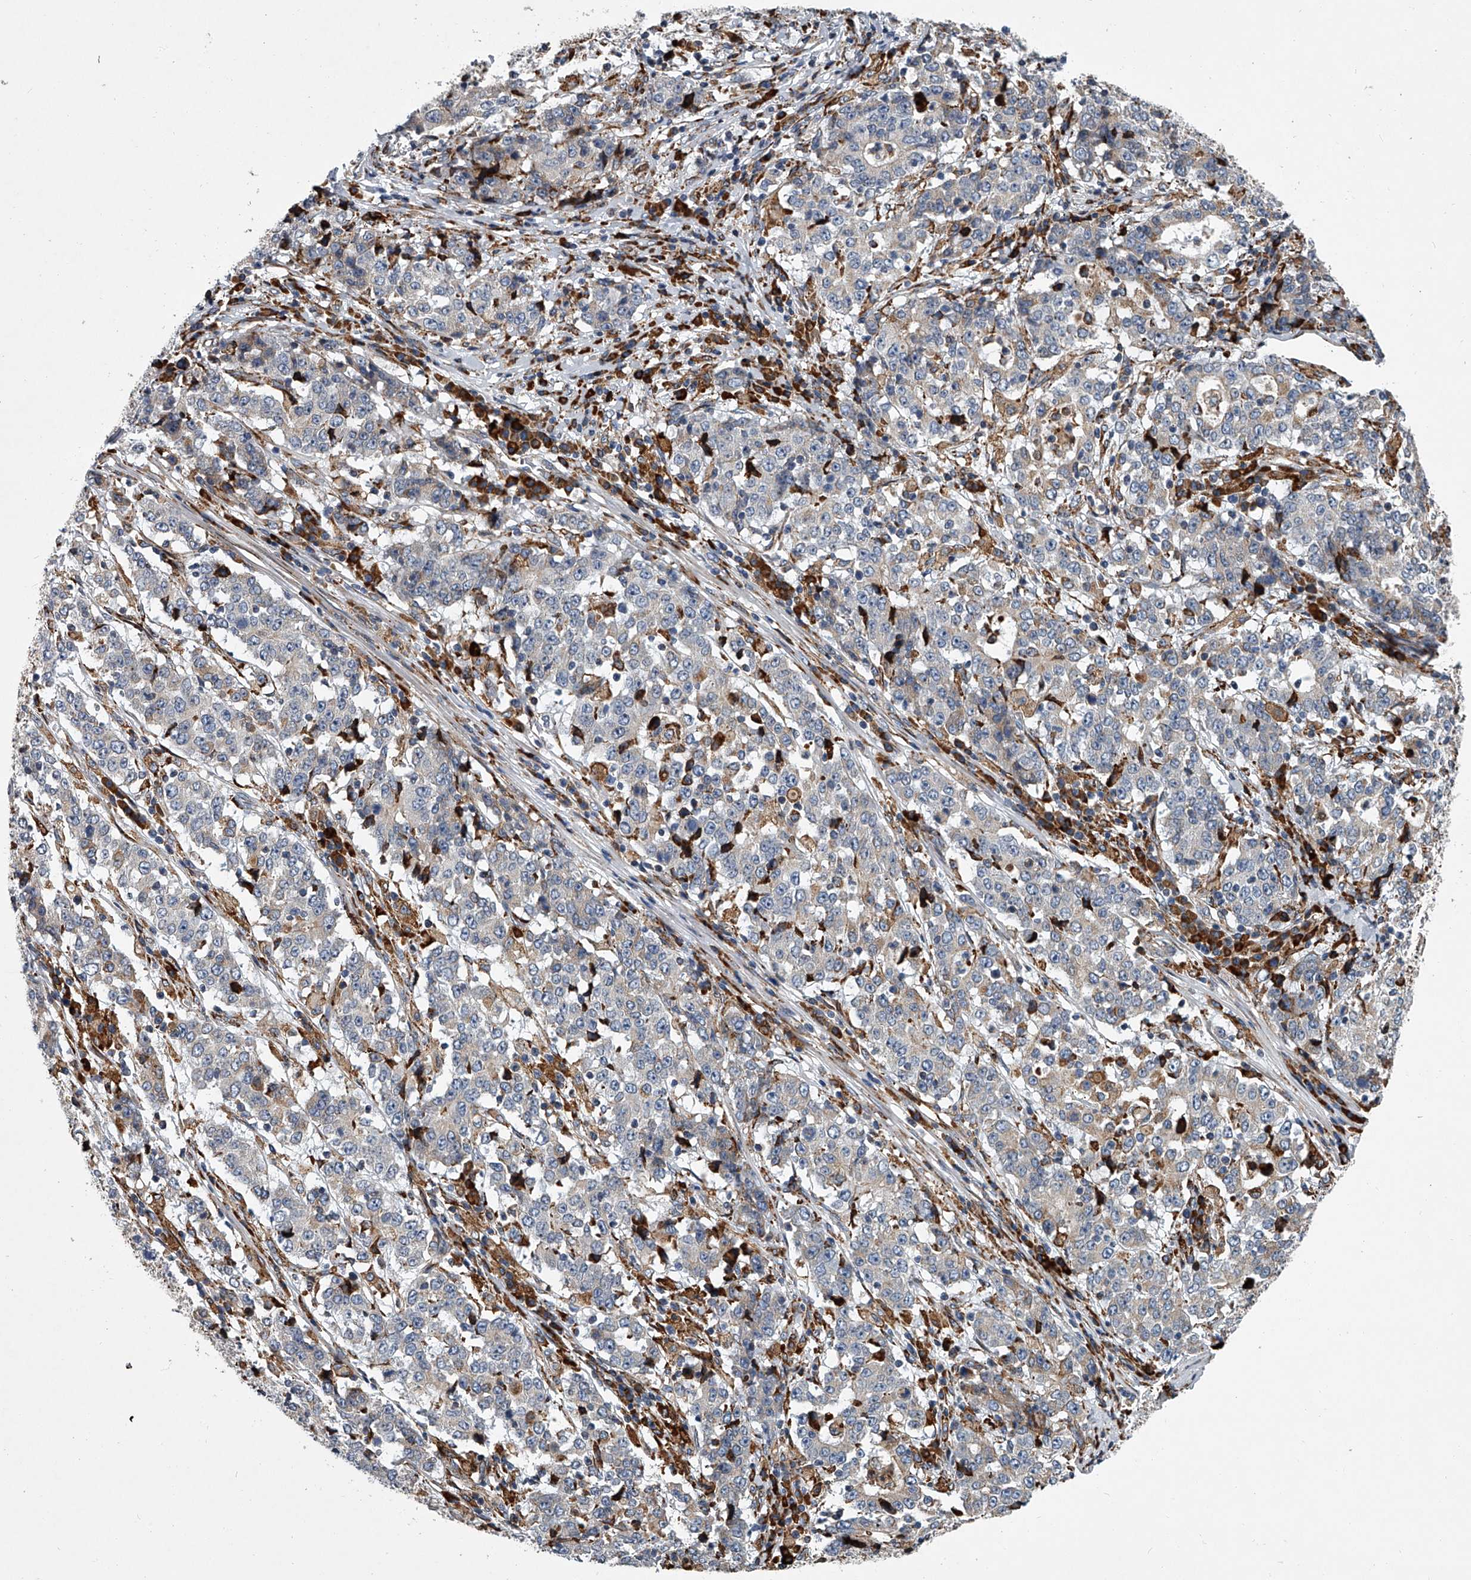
{"staining": {"intensity": "negative", "quantity": "none", "location": "none"}, "tissue": "stomach cancer", "cell_type": "Tumor cells", "image_type": "cancer", "snomed": [{"axis": "morphology", "description": "Adenocarcinoma, NOS"}, {"axis": "topography", "description": "Stomach"}], "caption": "This is a histopathology image of immunohistochemistry staining of adenocarcinoma (stomach), which shows no staining in tumor cells.", "gene": "TMEM63C", "patient": {"sex": "male", "age": 59}}